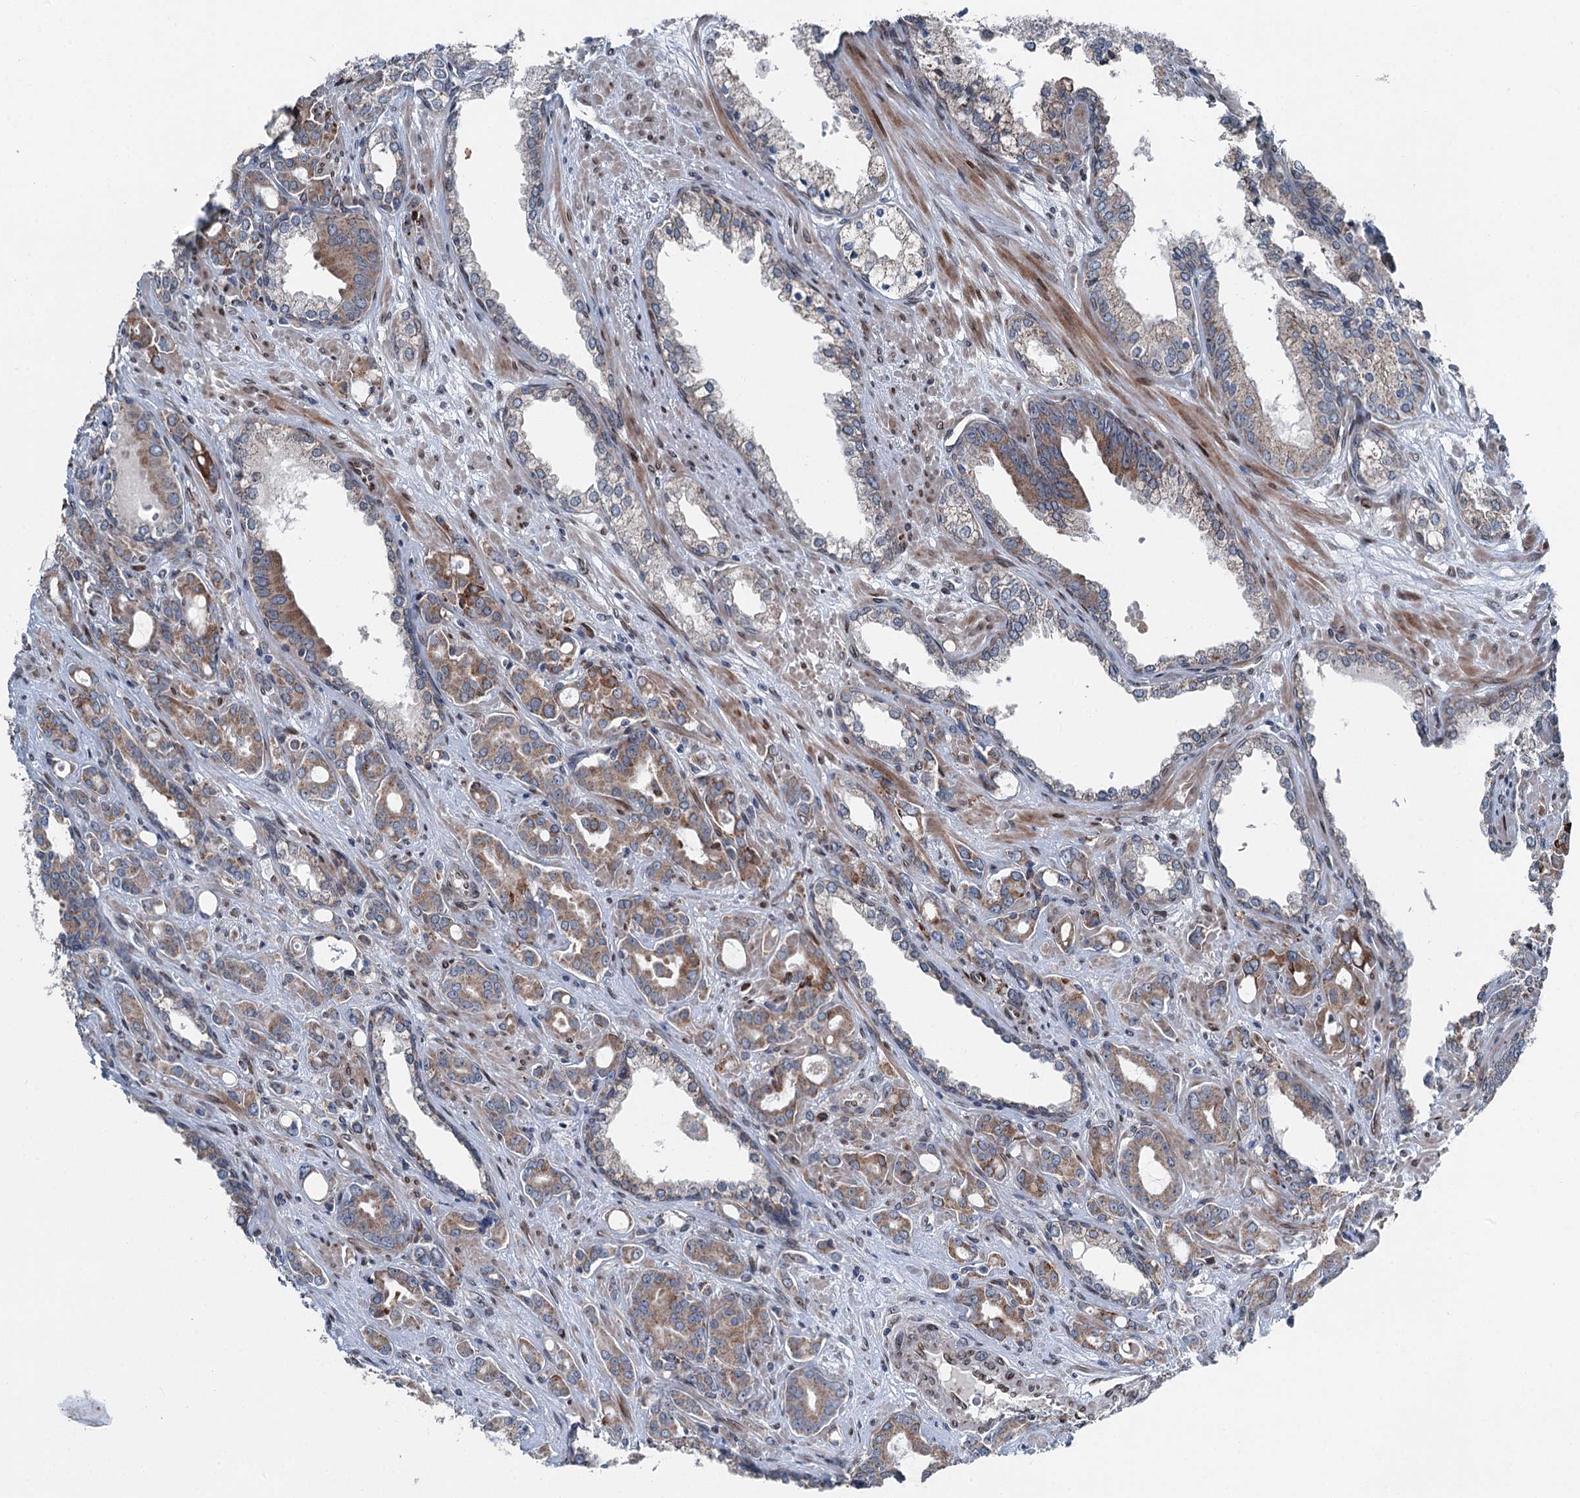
{"staining": {"intensity": "moderate", "quantity": ">75%", "location": "cytoplasmic/membranous"}, "tissue": "prostate cancer", "cell_type": "Tumor cells", "image_type": "cancer", "snomed": [{"axis": "morphology", "description": "Adenocarcinoma, High grade"}, {"axis": "topography", "description": "Prostate"}], "caption": "Protein staining reveals moderate cytoplasmic/membranous expression in approximately >75% of tumor cells in prostate cancer.", "gene": "MRPL14", "patient": {"sex": "male", "age": 72}}